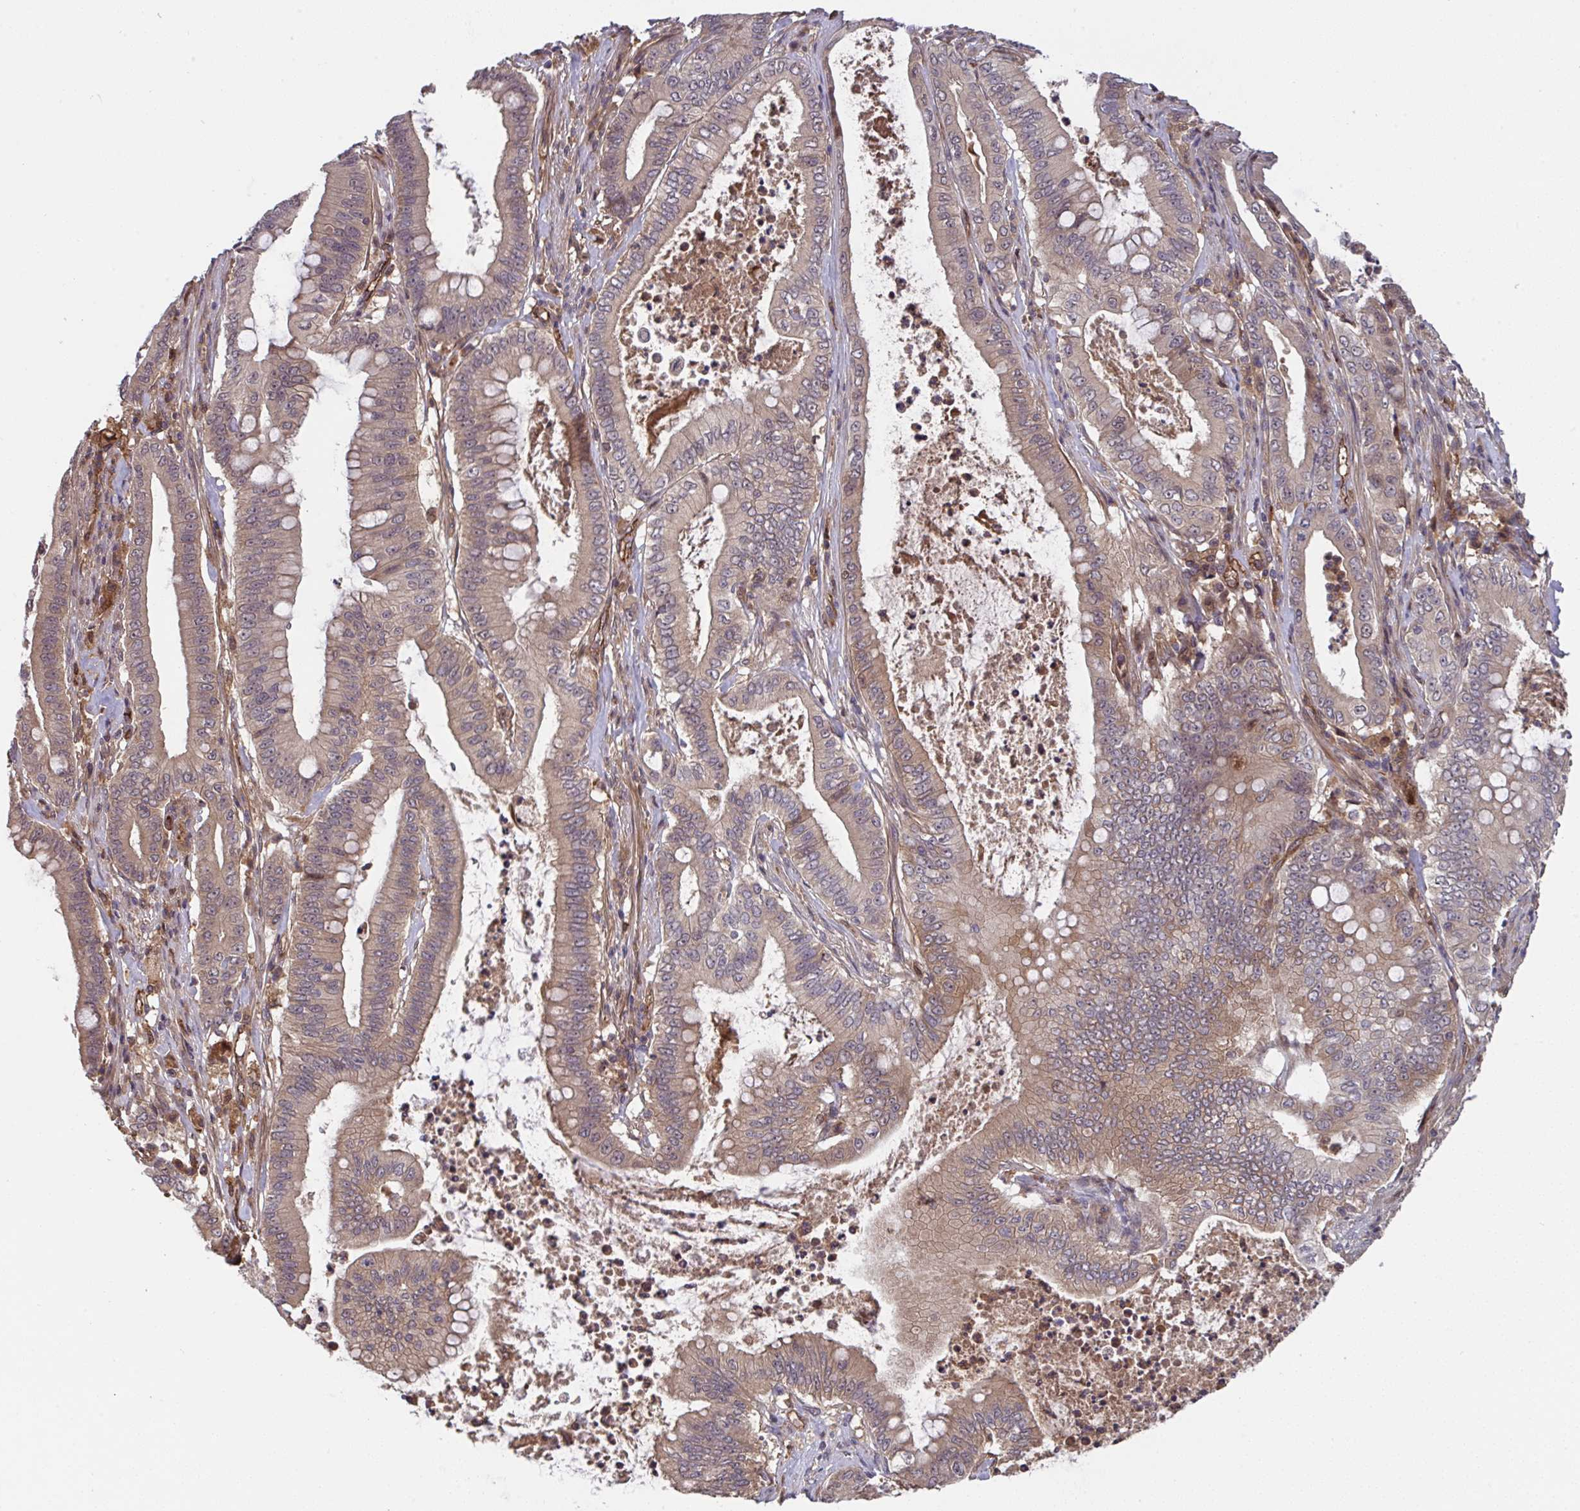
{"staining": {"intensity": "weak", "quantity": ">75%", "location": "cytoplasmic/membranous"}, "tissue": "pancreatic cancer", "cell_type": "Tumor cells", "image_type": "cancer", "snomed": [{"axis": "morphology", "description": "Adenocarcinoma, NOS"}, {"axis": "topography", "description": "Pancreas"}], "caption": "Human pancreatic cancer stained for a protein (brown) displays weak cytoplasmic/membranous positive positivity in about >75% of tumor cells.", "gene": "TIGAR", "patient": {"sex": "male", "age": 71}}